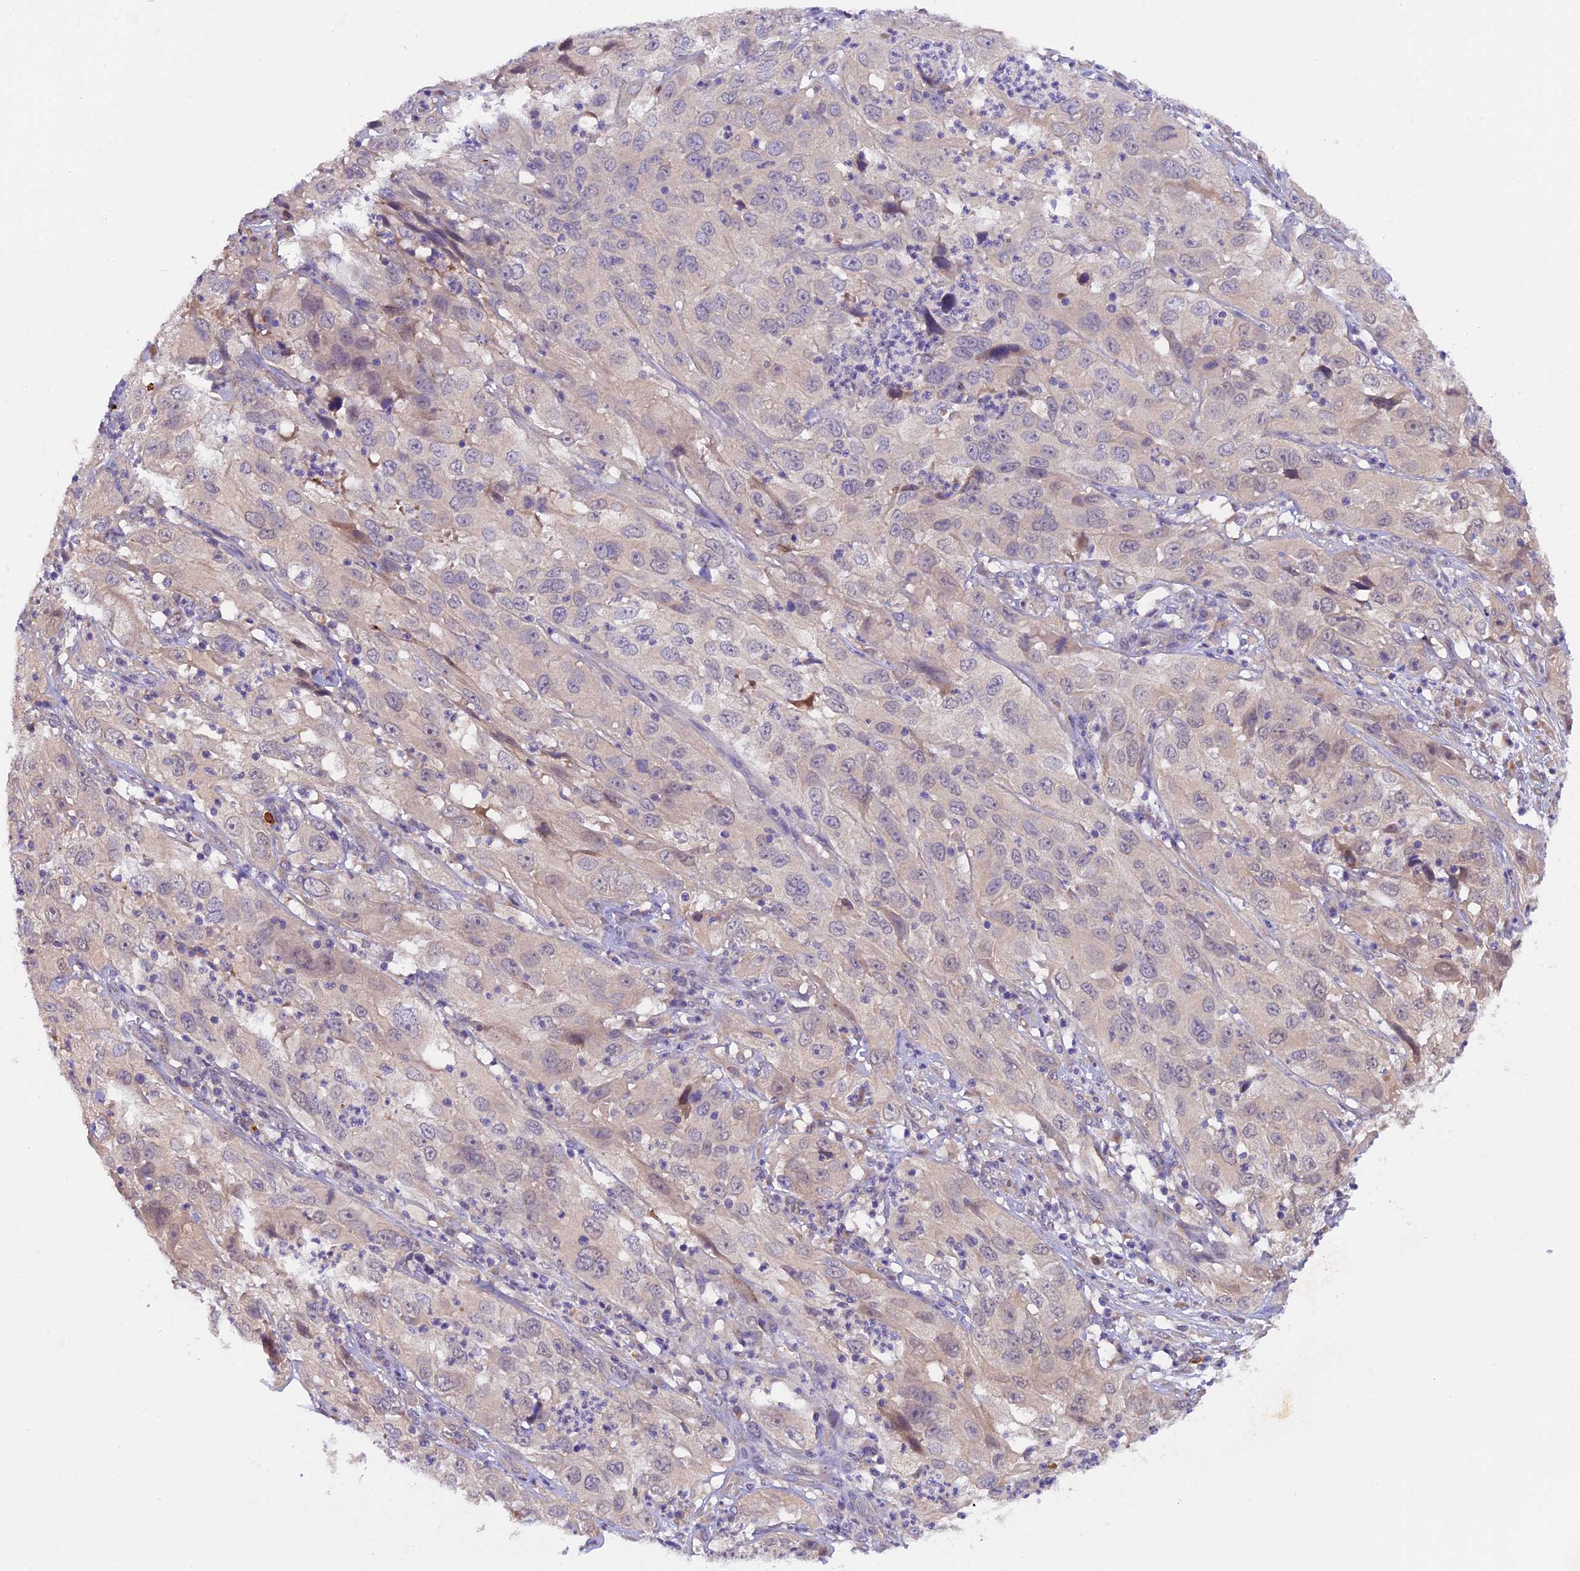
{"staining": {"intensity": "negative", "quantity": "none", "location": "none"}, "tissue": "cervical cancer", "cell_type": "Tumor cells", "image_type": "cancer", "snomed": [{"axis": "morphology", "description": "Squamous cell carcinoma, NOS"}, {"axis": "topography", "description": "Cervix"}], "caption": "This is a photomicrograph of IHC staining of cervical squamous cell carcinoma, which shows no staining in tumor cells.", "gene": "CCDC9B", "patient": {"sex": "female", "age": 32}}